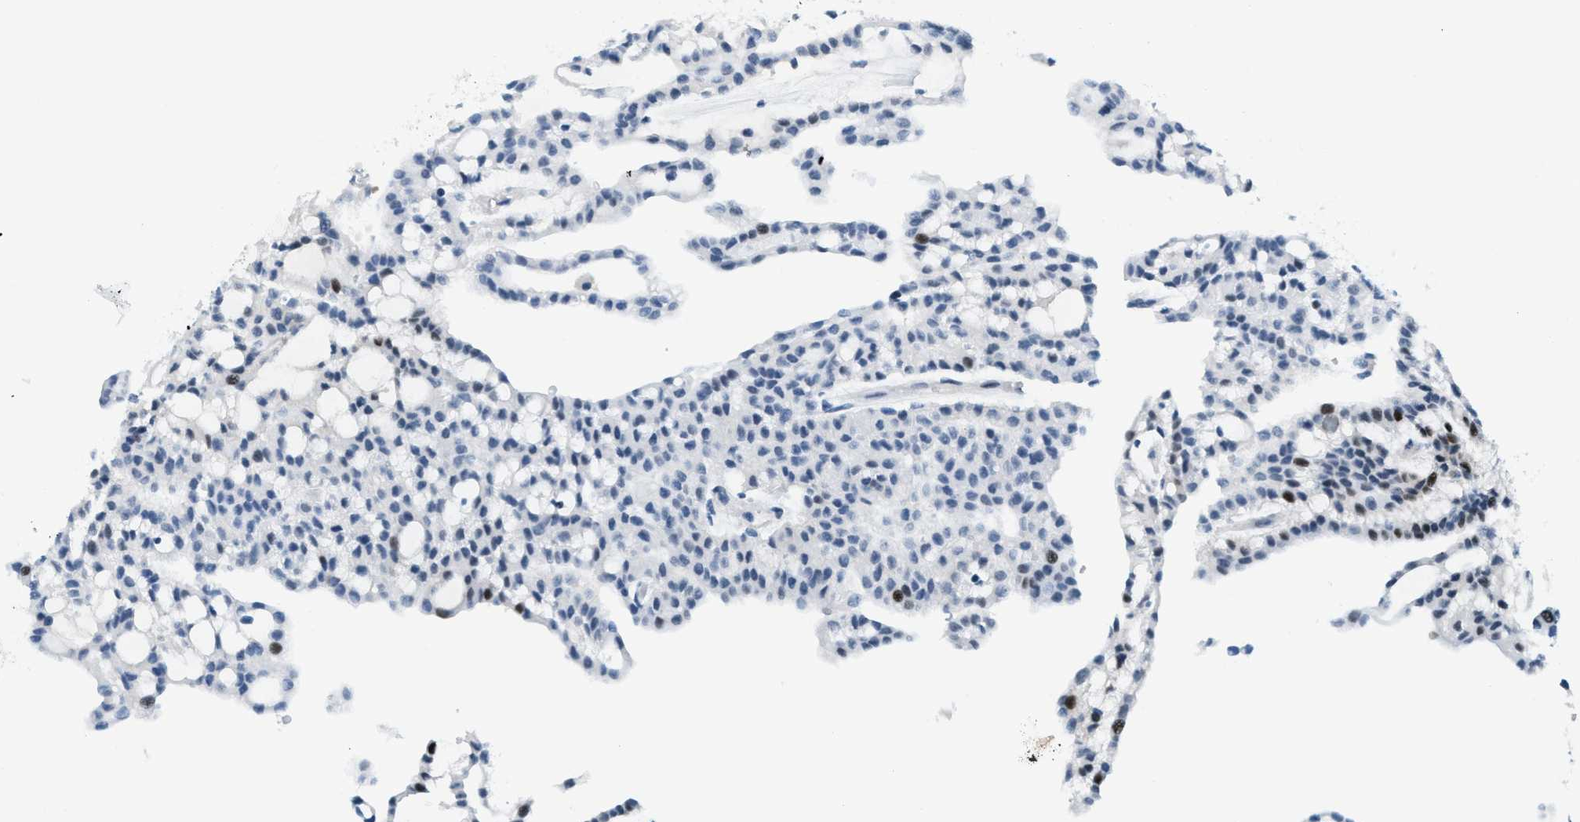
{"staining": {"intensity": "strong", "quantity": "25%-75%", "location": "nuclear"}, "tissue": "renal cancer", "cell_type": "Tumor cells", "image_type": "cancer", "snomed": [{"axis": "morphology", "description": "Adenocarcinoma, NOS"}, {"axis": "topography", "description": "Kidney"}], "caption": "Immunohistochemistry (IHC) histopathology image of neoplastic tissue: adenocarcinoma (renal) stained using IHC exhibits high levels of strong protein expression localized specifically in the nuclear of tumor cells, appearing as a nuclear brown color.", "gene": "CYP4X1", "patient": {"sex": "male", "age": 63}}